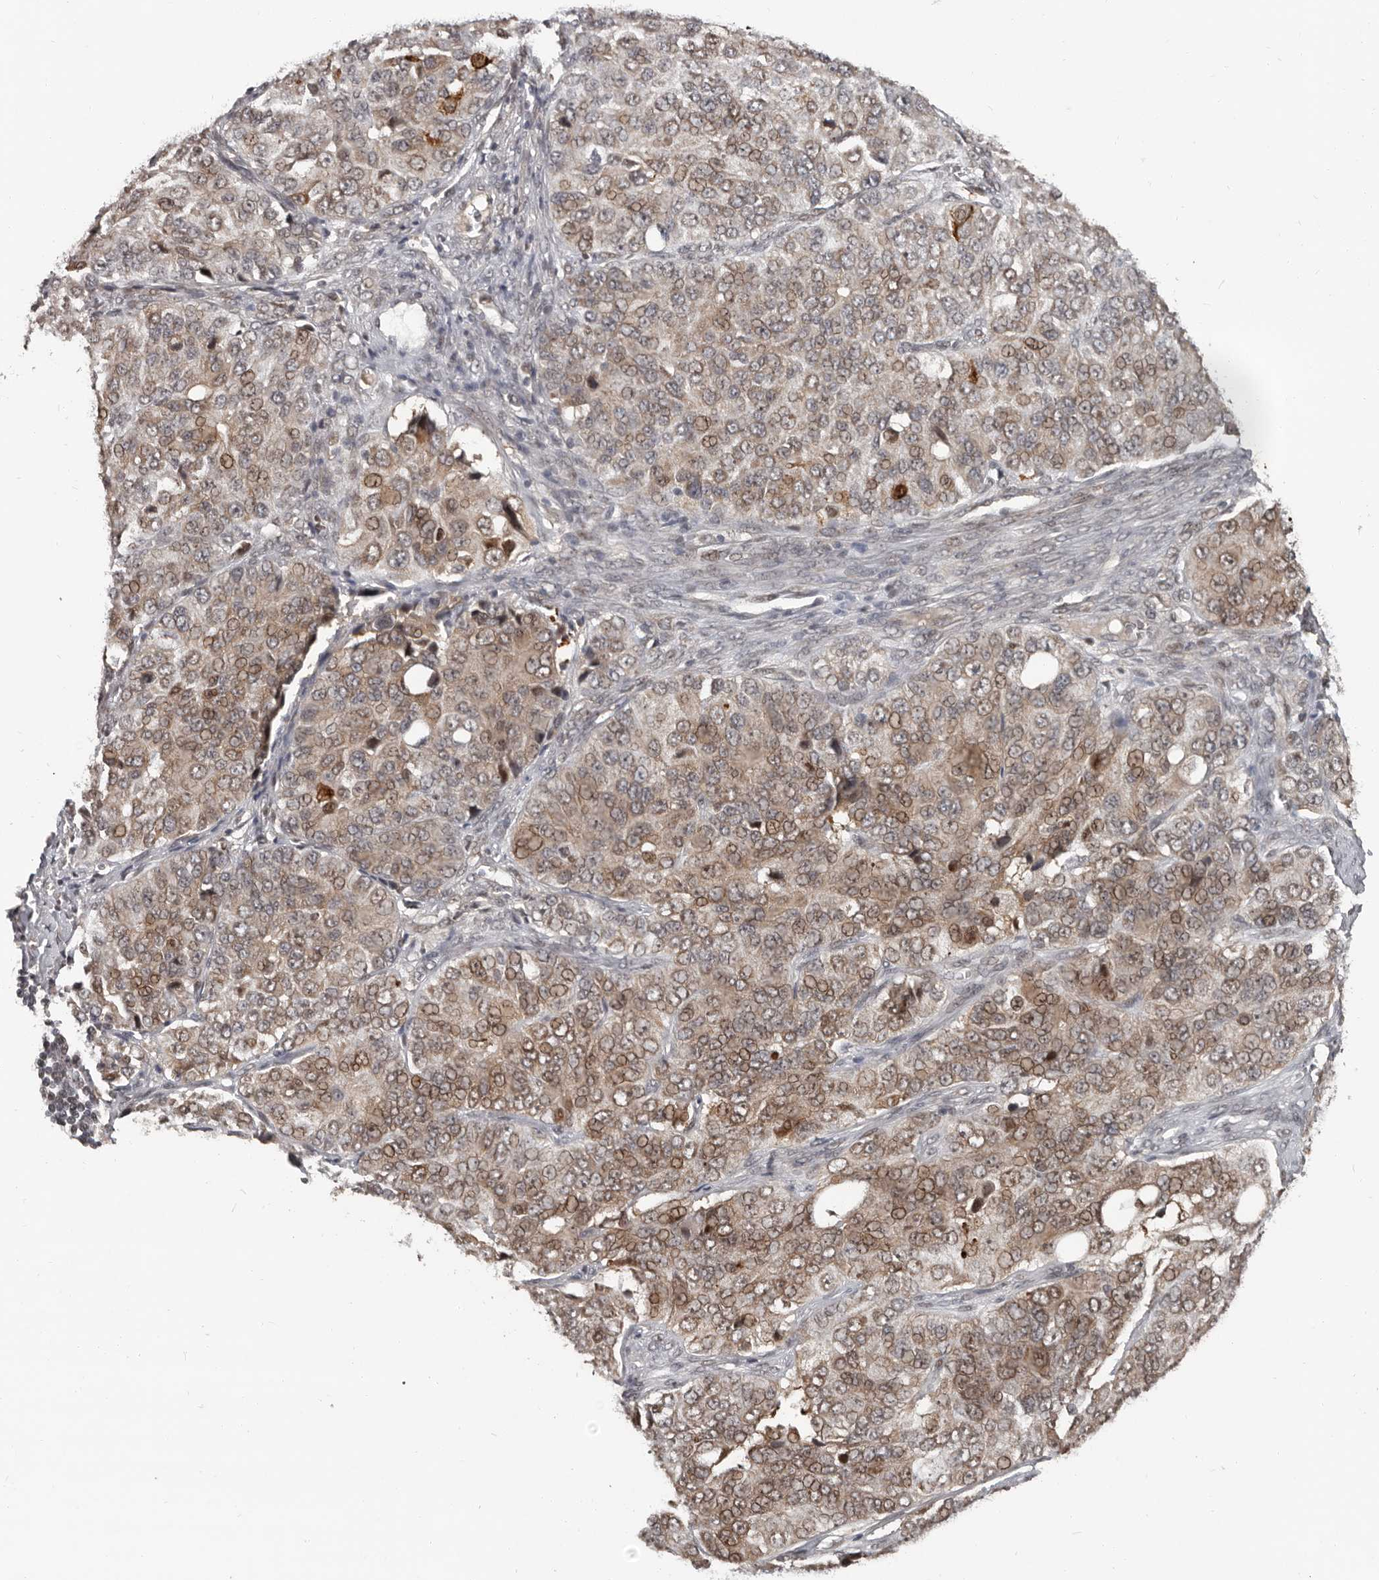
{"staining": {"intensity": "moderate", "quantity": ">75%", "location": "cytoplasmic/membranous,nuclear"}, "tissue": "ovarian cancer", "cell_type": "Tumor cells", "image_type": "cancer", "snomed": [{"axis": "morphology", "description": "Carcinoma, endometroid"}, {"axis": "topography", "description": "Ovary"}], "caption": "Ovarian endometroid carcinoma was stained to show a protein in brown. There is medium levels of moderate cytoplasmic/membranous and nuclear positivity in about >75% of tumor cells.", "gene": "APOL6", "patient": {"sex": "female", "age": 51}}